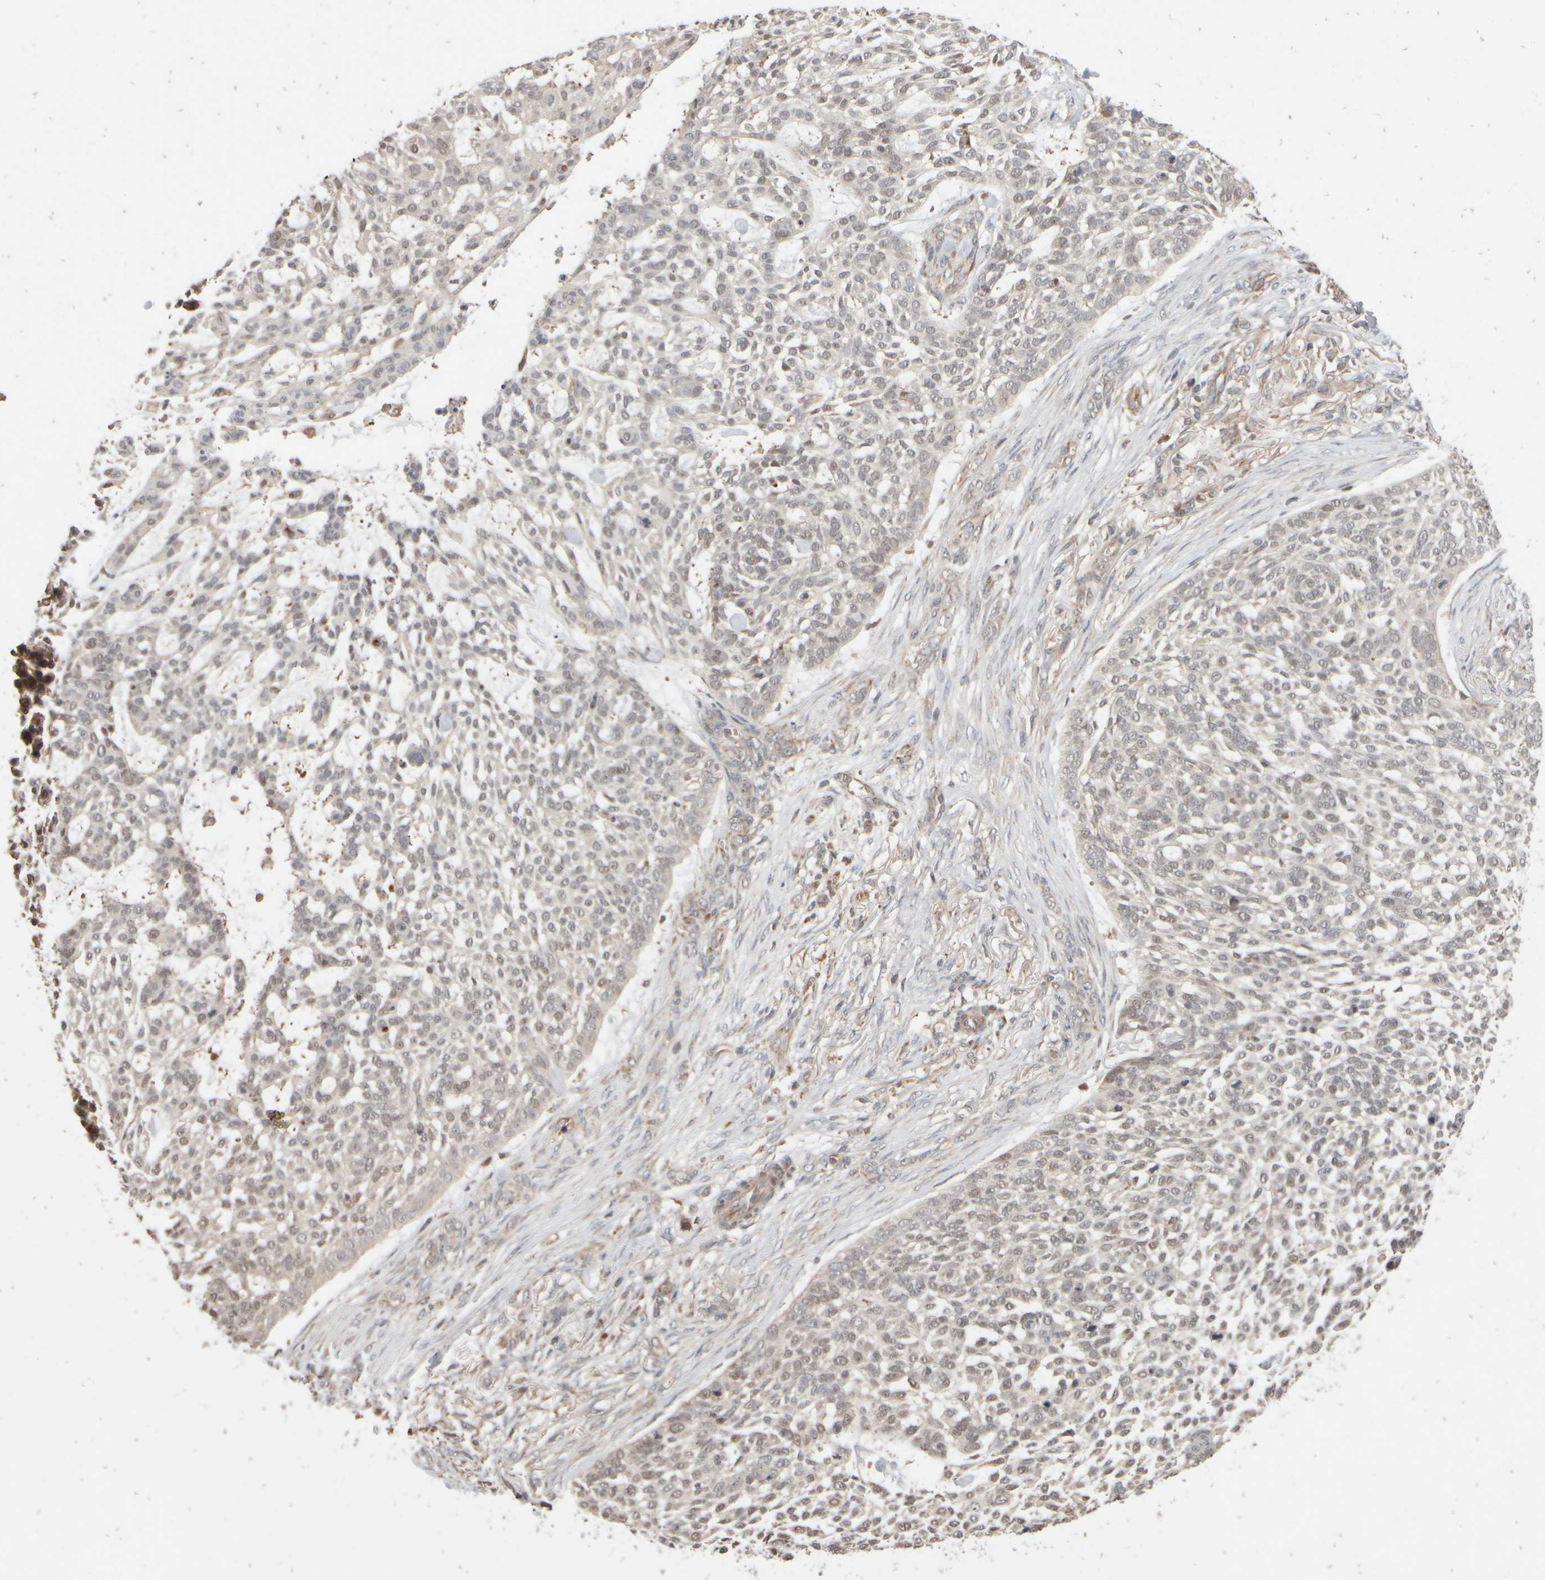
{"staining": {"intensity": "weak", "quantity": "<25%", "location": "nuclear"}, "tissue": "skin cancer", "cell_type": "Tumor cells", "image_type": "cancer", "snomed": [{"axis": "morphology", "description": "Basal cell carcinoma"}, {"axis": "topography", "description": "Skin"}], "caption": "Tumor cells are negative for brown protein staining in skin cancer (basal cell carcinoma).", "gene": "ABHD11", "patient": {"sex": "female", "age": 64}}